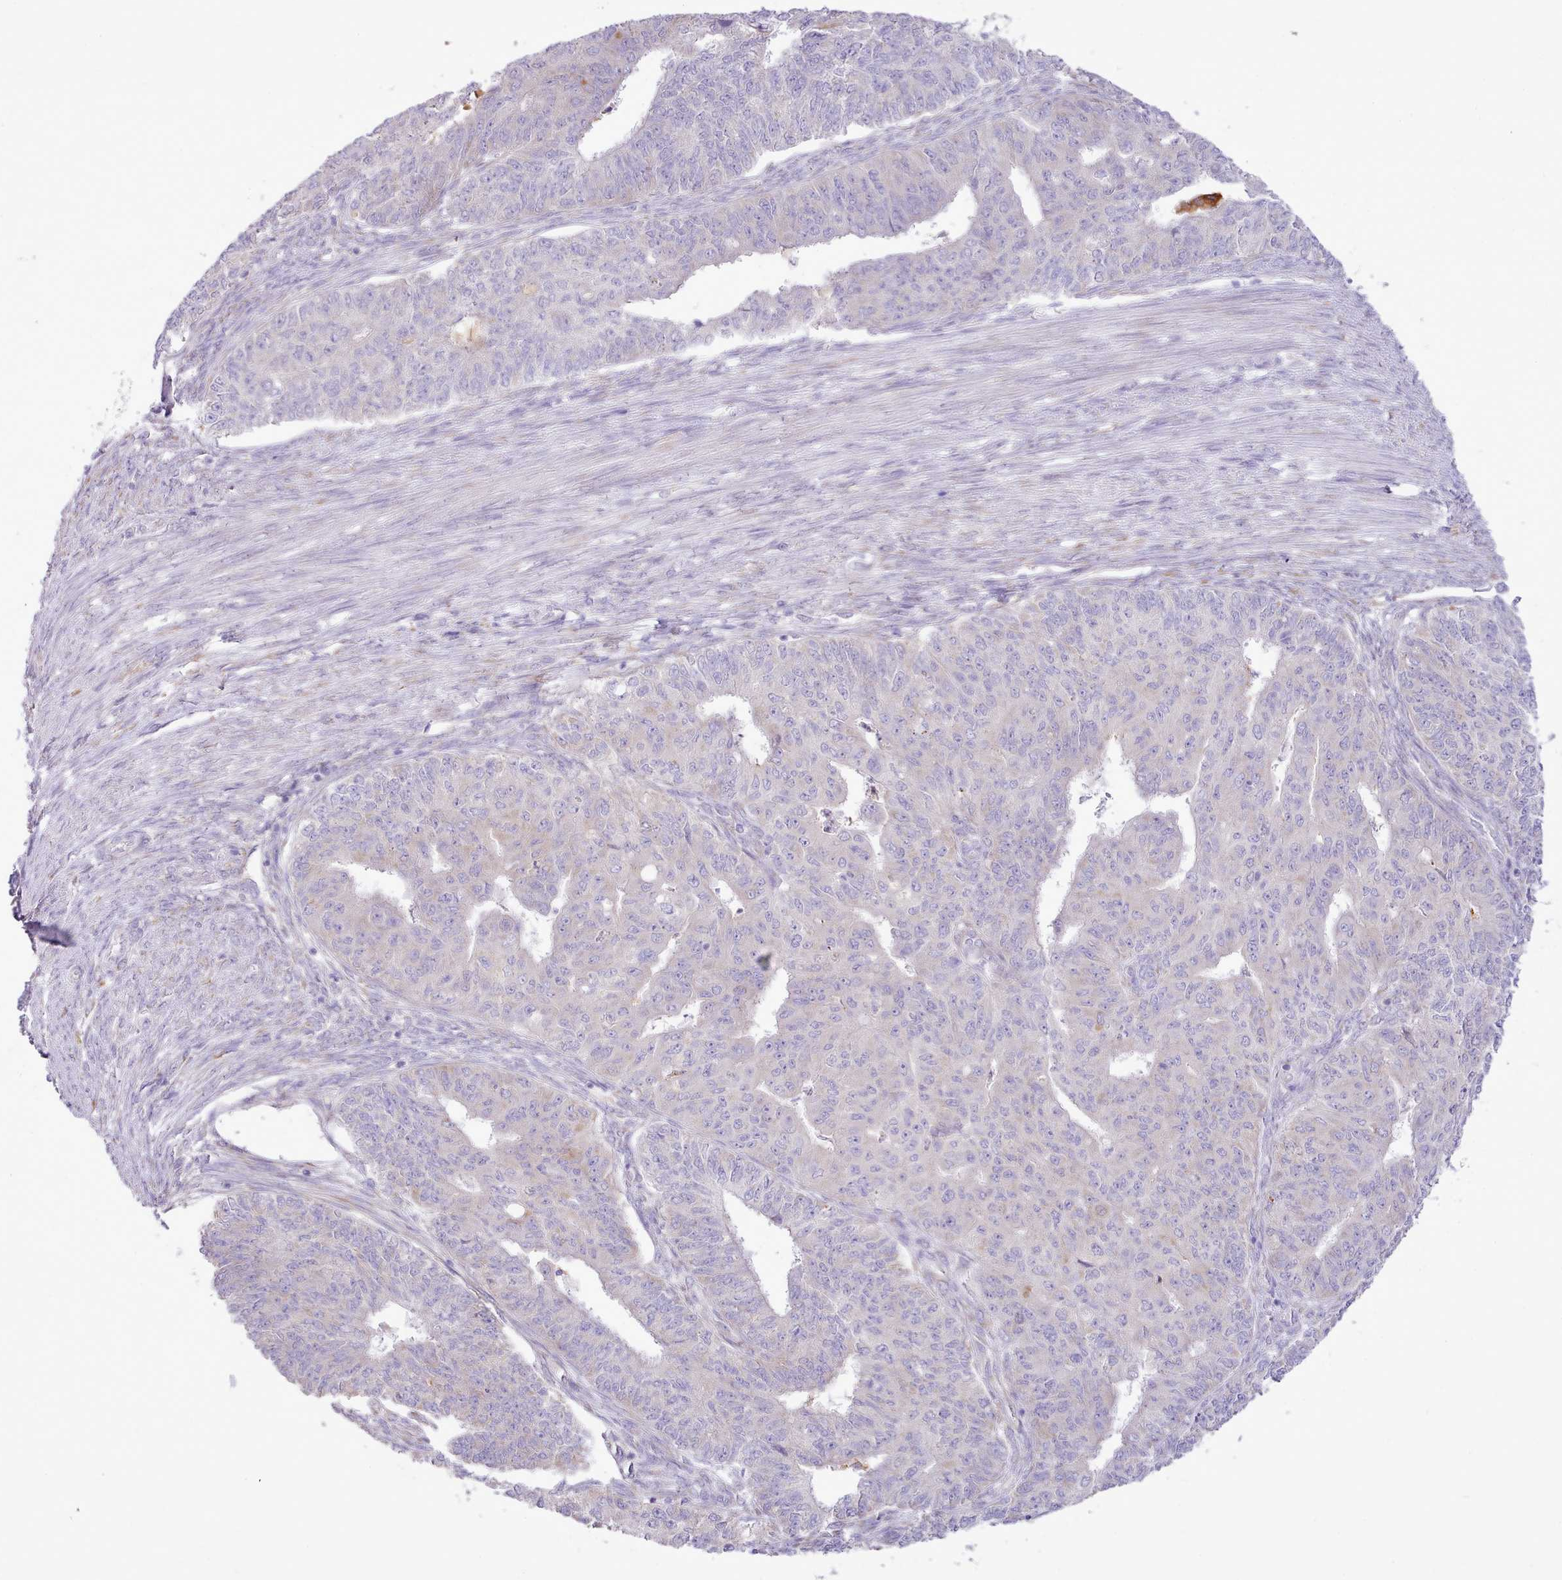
{"staining": {"intensity": "negative", "quantity": "none", "location": "none"}, "tissue": "endometrial cancer", "cell_type": "Tumor cells", "image_type": "cancer", "snomed": [{"axis": "morphology", "description": "Adenocarcinoma, NOS"}, {"axis": "topography", "description": "Endometrium"}], "caption": "An immunohistochemistry (IHC) photomicrograph of endometrial cancer (adenocarcinoma) is shown. There is no staining in tumor cells of endometrial cancer (adenocarcinoma).", "gene": "CCL1", "patient": {"sex": "female", "age": 32}}